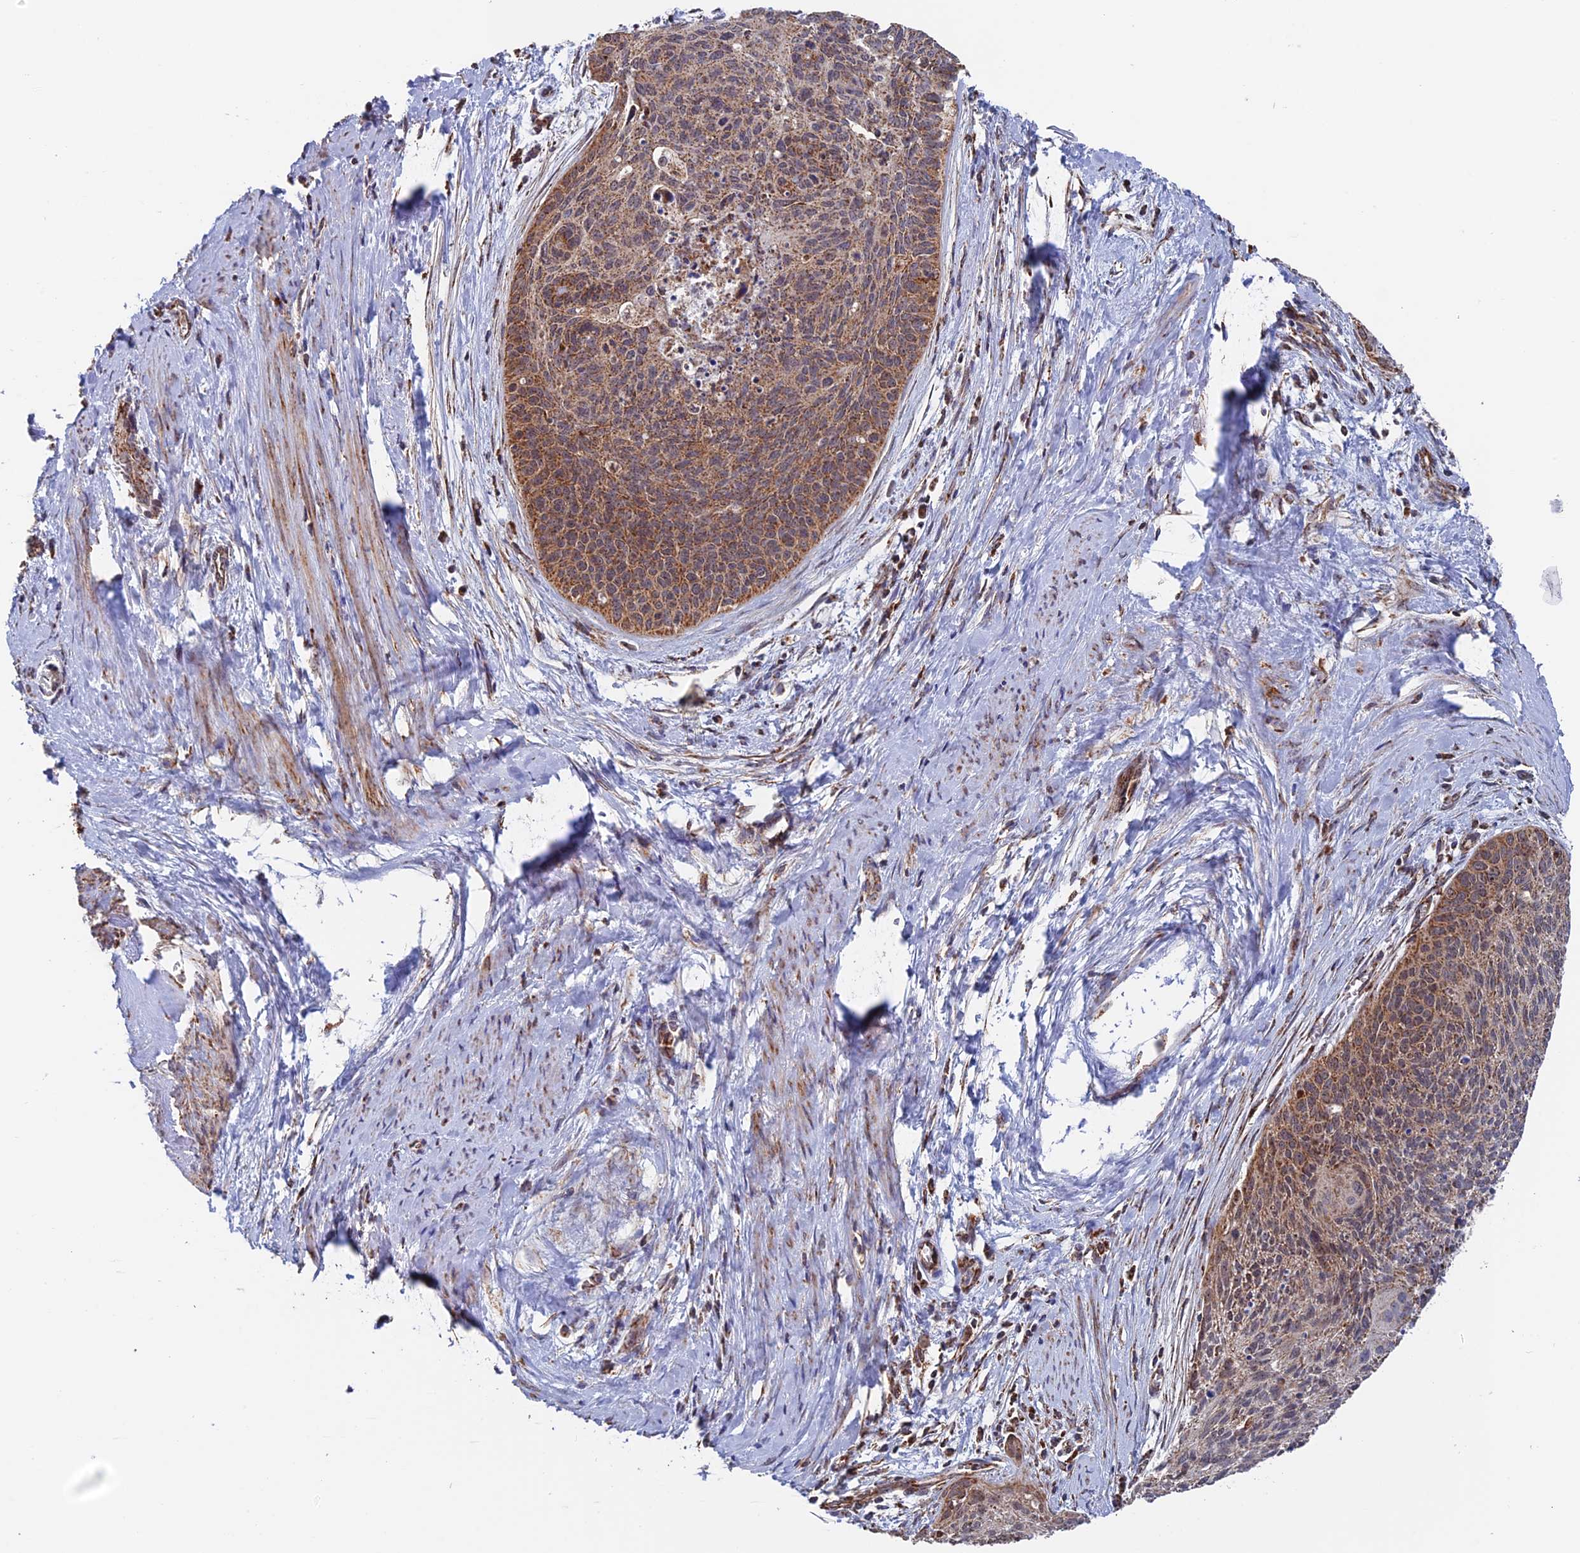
{"staining": {"intensity": "moderate", "quantity": ">75%", "location": "cytoplasmic/membranous"}, "tissue": "cervical cancer", "cell_type": "Tumor cells", "image_type": "cancer", "snomed": [{"axis": "morphology", "description": "Squamous cell carcinoma, NOS"}, {"axis": "topography", "description": "Cervix"}], "caption": "The image shows immunohistochemical staining of cervical cancer (squamous cell carcinoma). There is moderate cytoplasmic/membranous staining is identified in approximately >75% of tumor cells.", "gene": "DTYMK", "patient": {"sex": "female", "age": 55}}